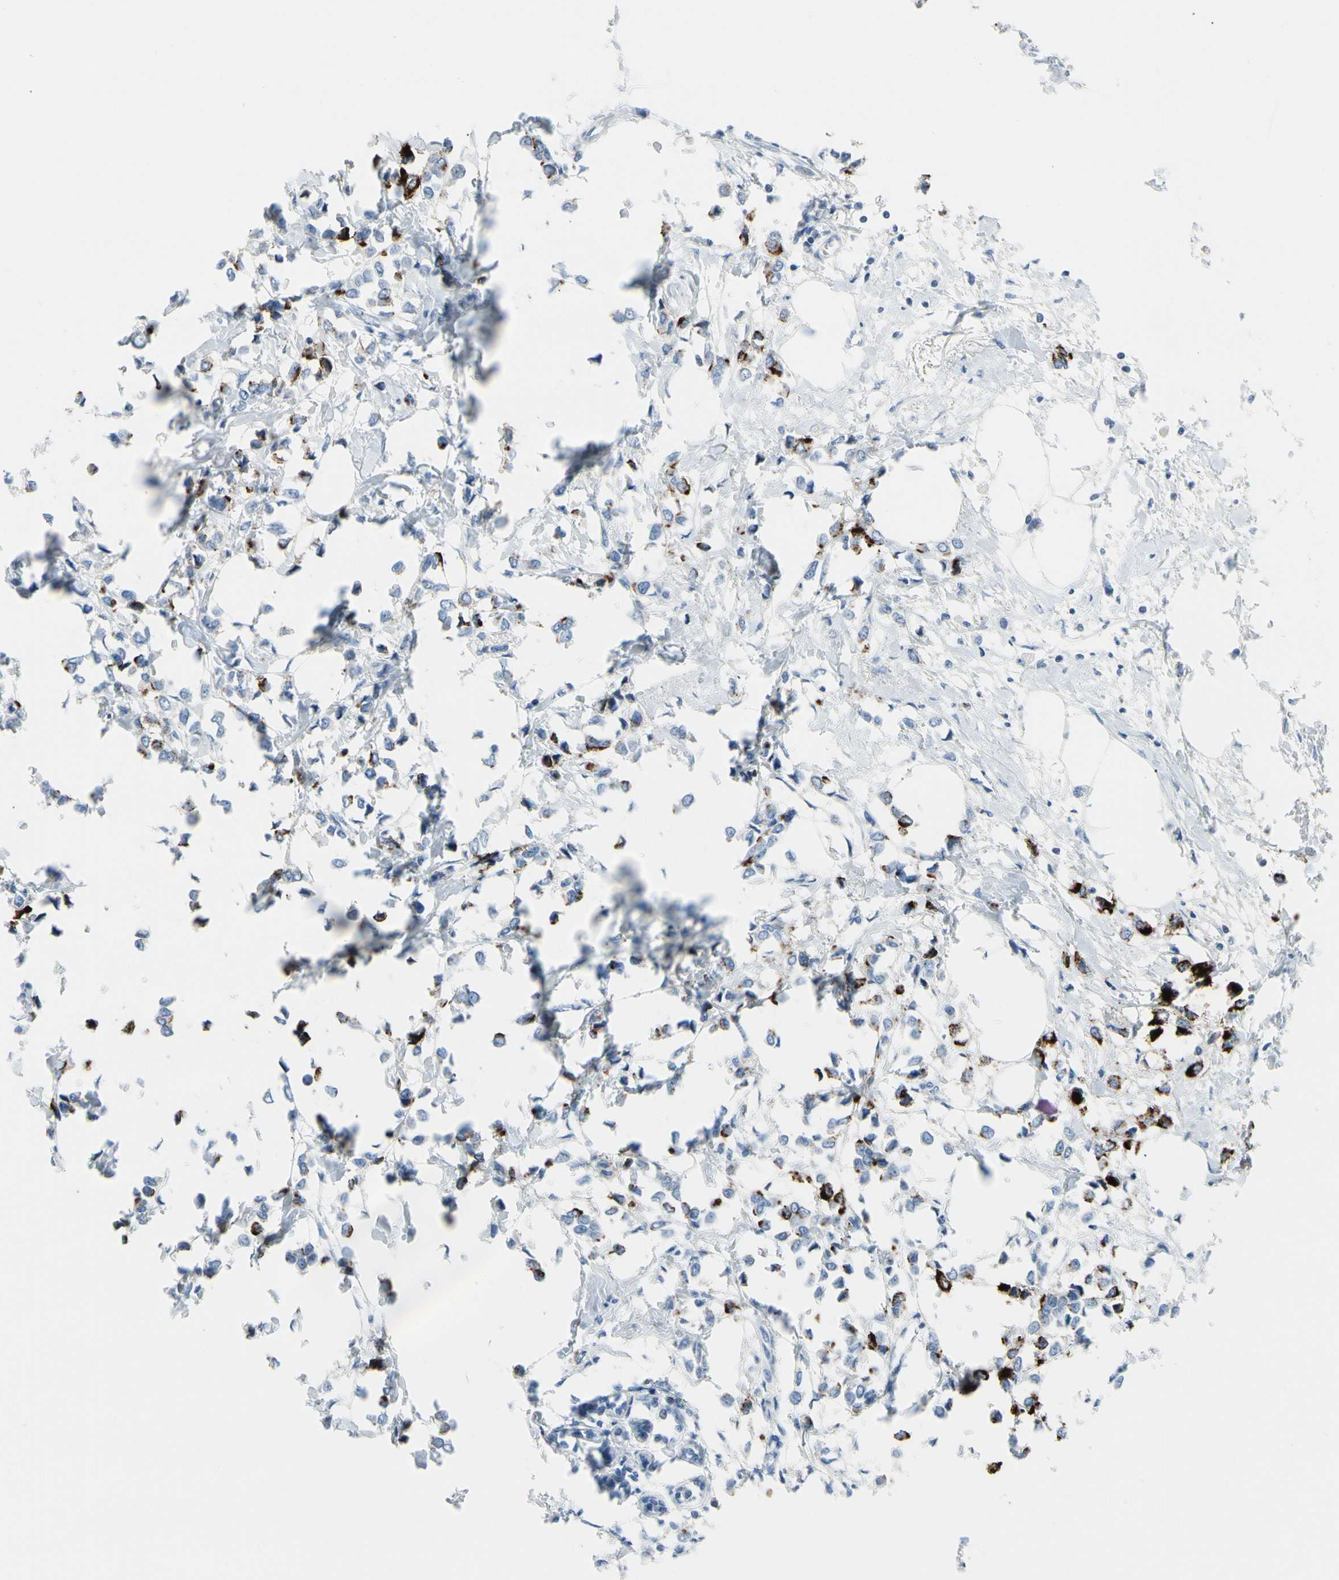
{"staining": {"intensity": "strong", "quantity": "<25%", "location": "cytoplasmic/membranous"}, "tissue": "breast cancer", "cell_type": "Tumor cells", "image_type": "cancer", "snomed": [{"axis": "morphology", "description": "Lobular carcinoma"}, {"axis": "topography", "description": "Breast"}], "caption": "High-magnification brightfield microscopy of breast cancer stained with DAB (brown) and counterstained with hematoxylin (blue). tumor cells exhibit strong cytoplasmic/membranous expression is present in about<25% of cells.", "gene": "MUC5B", "patient": {"sex": "female", "age": 51}}